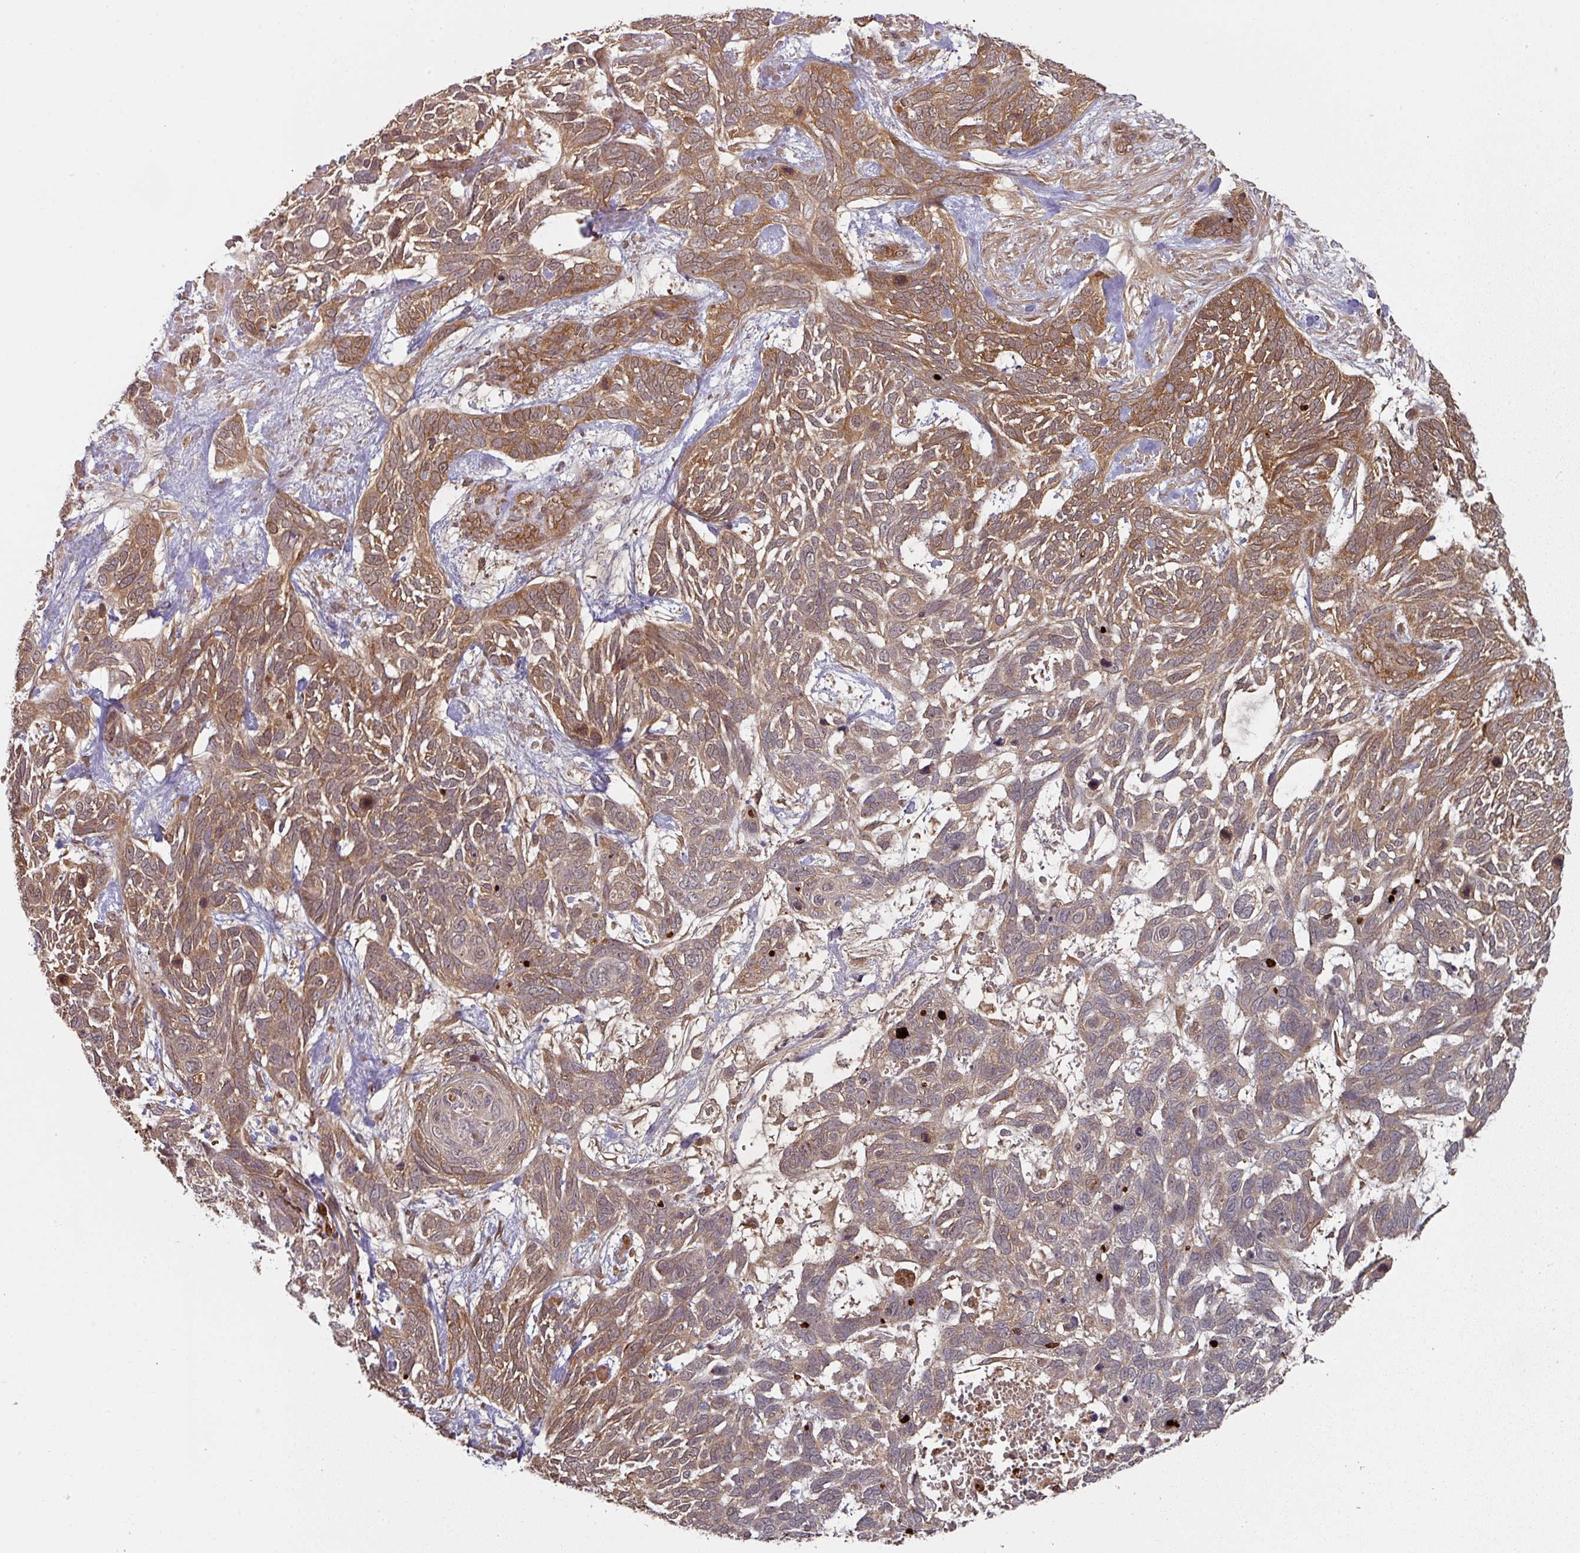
{"staining": {"intensity": "moderate", "quantity": ">75%", "location": "cytoplasmic/membranous"}, "tissue": "skin cancer", "cell_type": "Tumor cells", "image_type": "cancer", "snomed": [{"axis": "morphology", "description": "Basal cell carcinoma"}, {"axis": "topography", "description": "Skin"}], "caption": "Tumor cells display moderate cytoplasmic/membranous staining in approximately >75% of cells in skin cancer (basal cell carcinoma). (DAB (3,3'-diaminobenzidine) = brown stain, brightfield microscopy at high magnification).", "gene": "EIF4EBP2", "patient": {"sex": "male", "age": 88}}